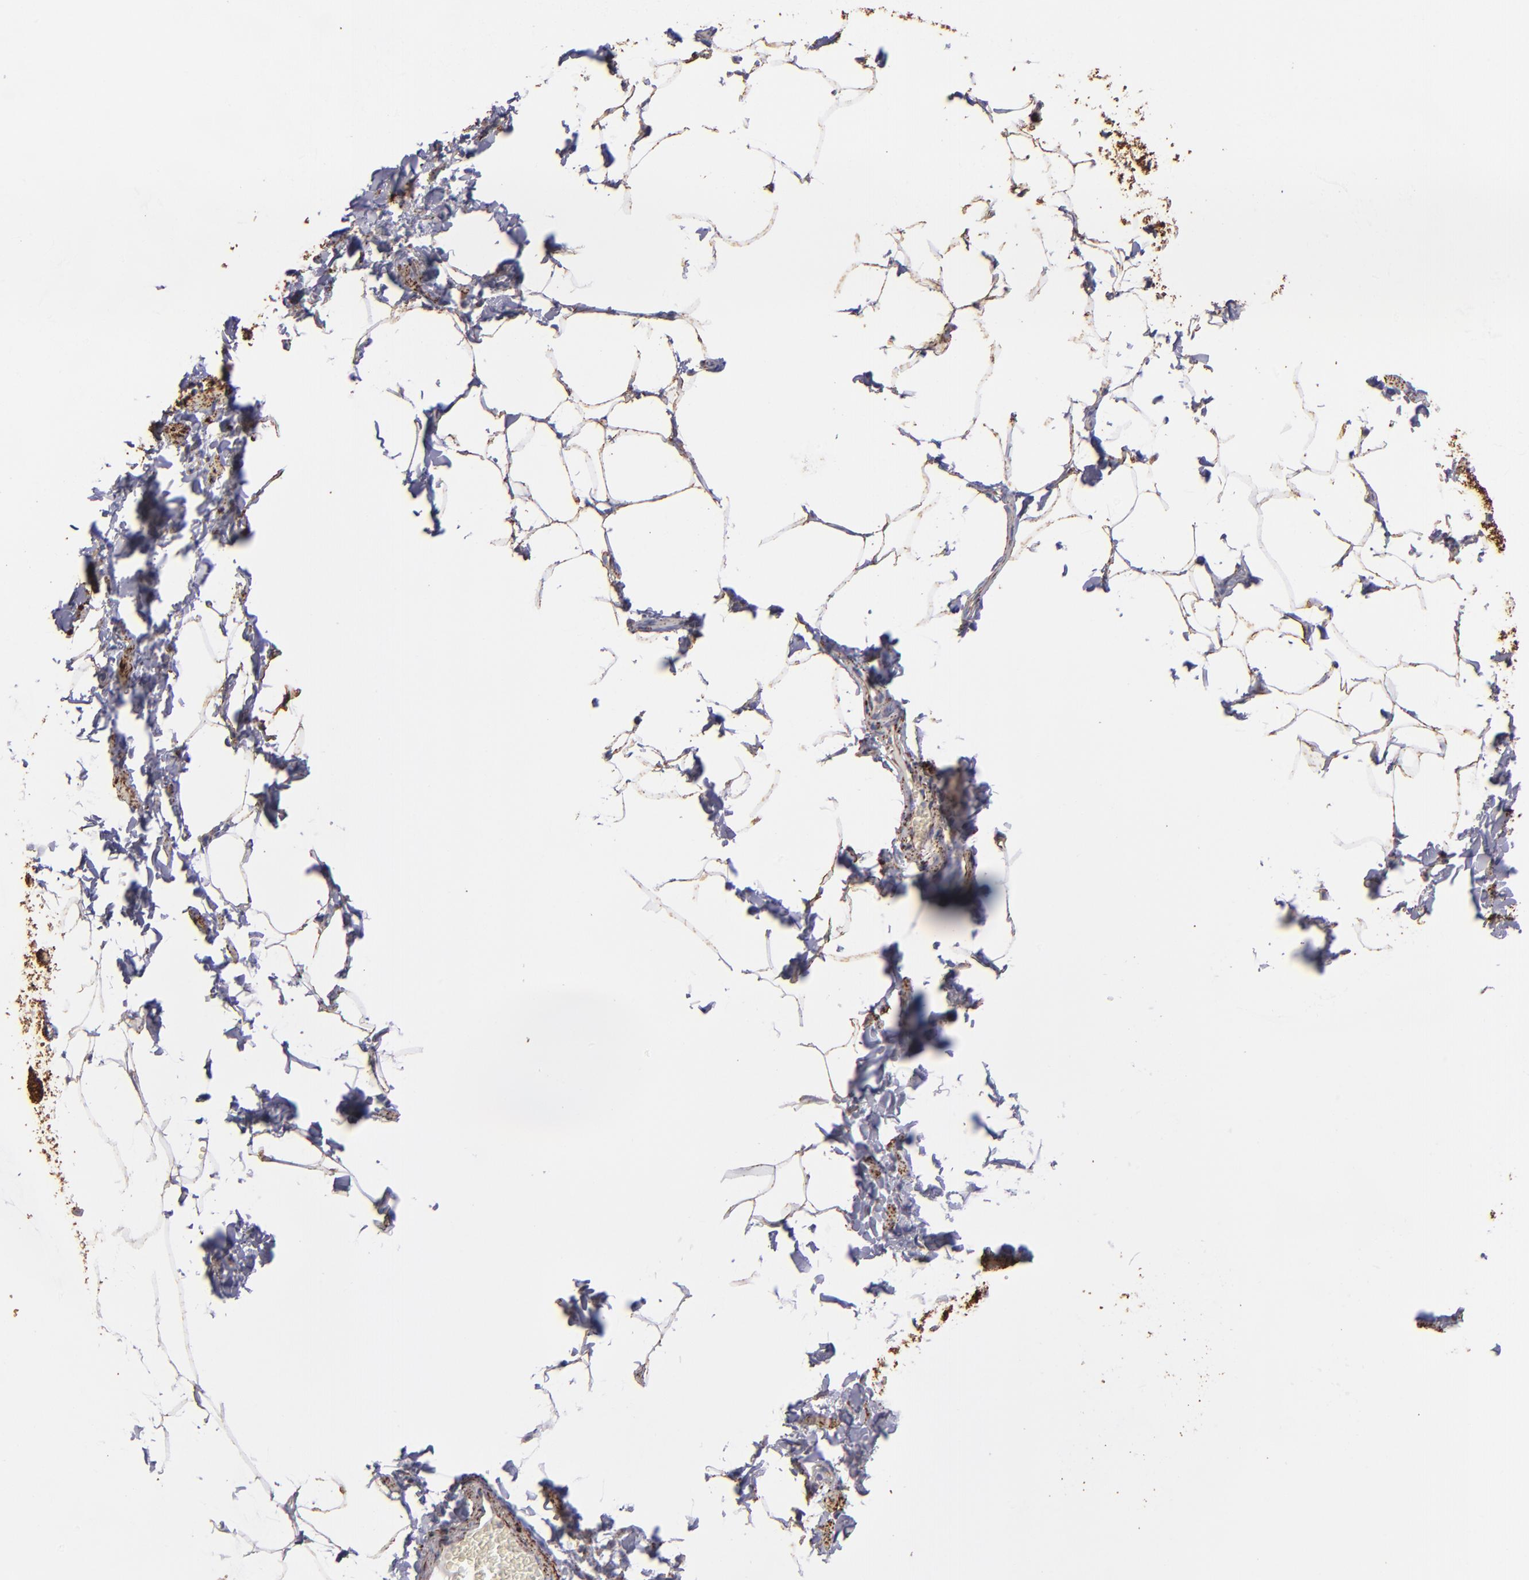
{"staining": {"intensity": "strong", "quantity": ">75%", "location": "cytoplasmic/membranous"}, "tissue": "adipose tissue", "cell_type": "Adipocytes", "image_type": "normal", "snomed": [{"axis": "morphology", "description": "Normal tissue, NOS"}, {"axis": "topography", "description": "Vascular tissue"}], "caption": "A high-resolution micrograph shows immunohistochemistry staining of normal adipose tissue, which shows strong cytoplasmic/membranous expression in about >75% of adipocytes.", "gene": "MAOB", "patient": {"sex": "male", "age": 41}}